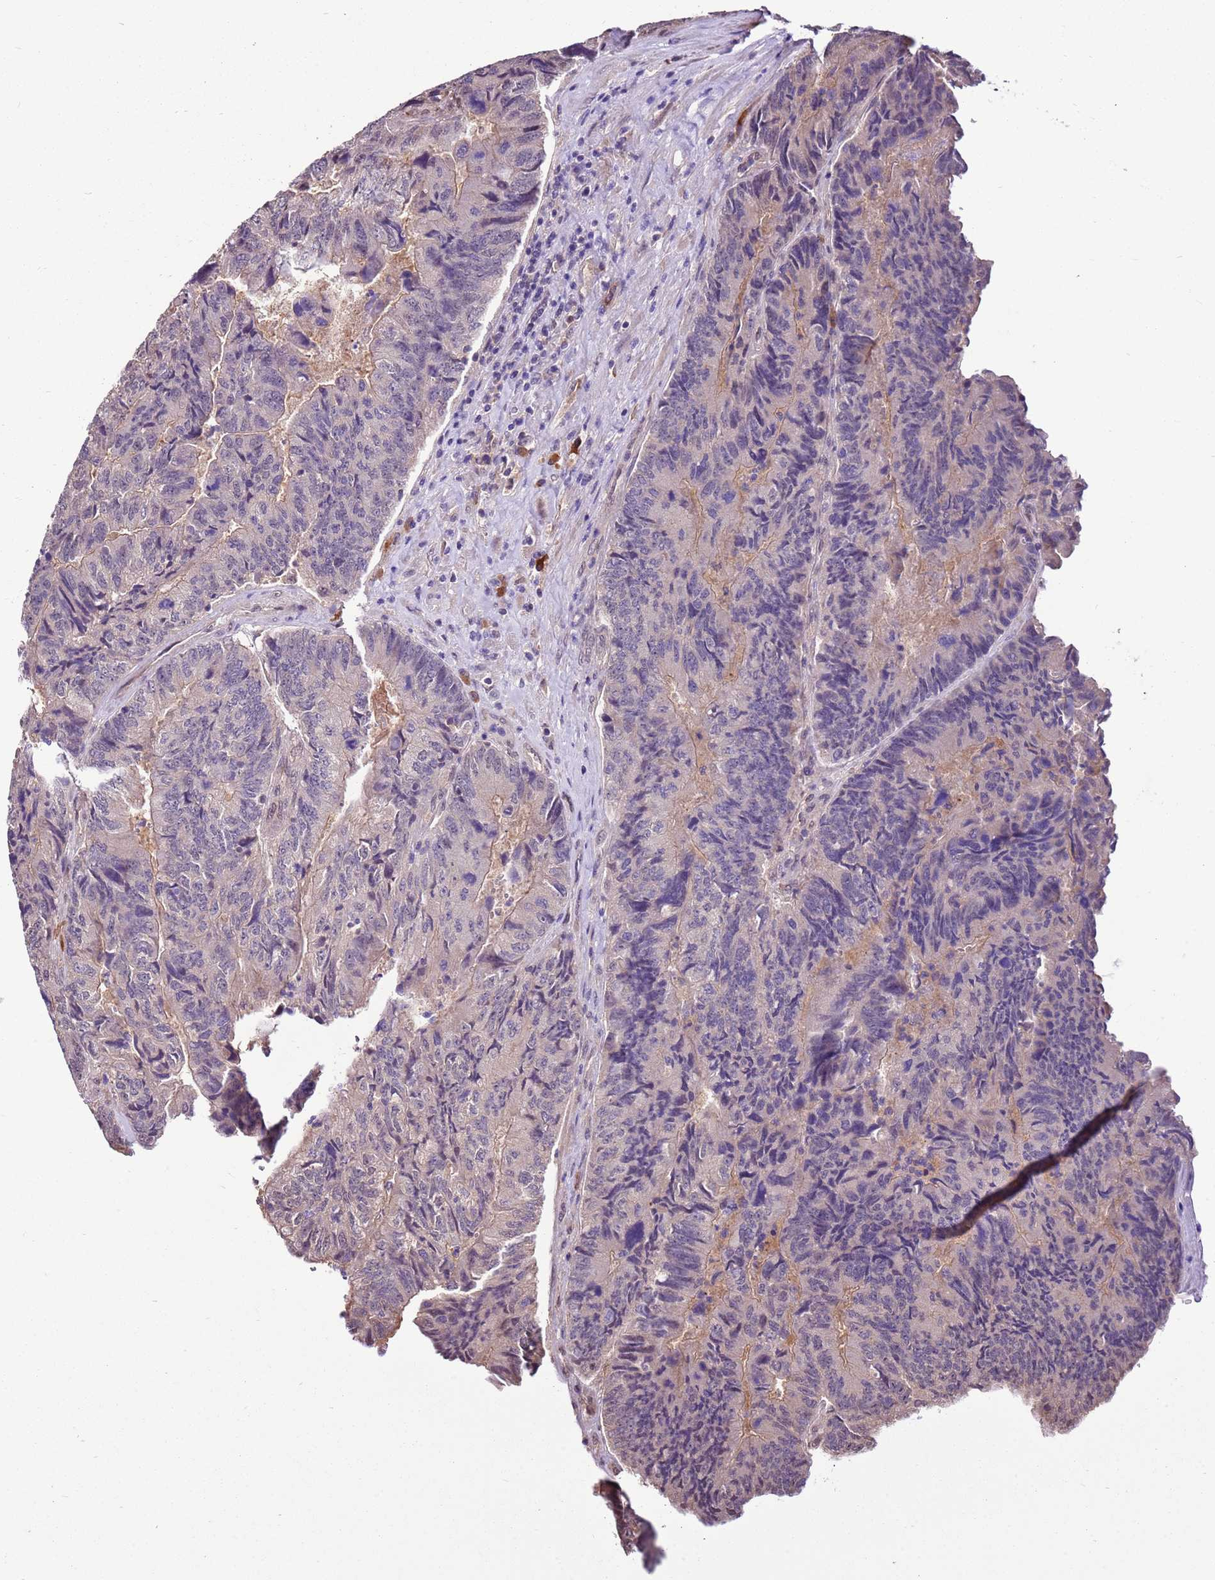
{"staining": {"intensity": "weak", "quantity": "25%-75%", "location": "cytoplasmic/membranous"}, "tissue": "colorectal cancer", "cell_type": "Tumor cells", "image_type": "cancer", "snomed": [{"axis": "morphology", "description": "Adenocarcinoma, NOS"}, {"axis": "topography", "description": "Colon"}], "caption": "Immunohistochemical staining of colorectal cancer (adenocarcinoma) reveals low levels of weak cytoplasmic/membranous protein expression in approximately 25%-75% of tumor cells.", "gene": "BBS5", "patient": {"sex": "female", "age": 67}}